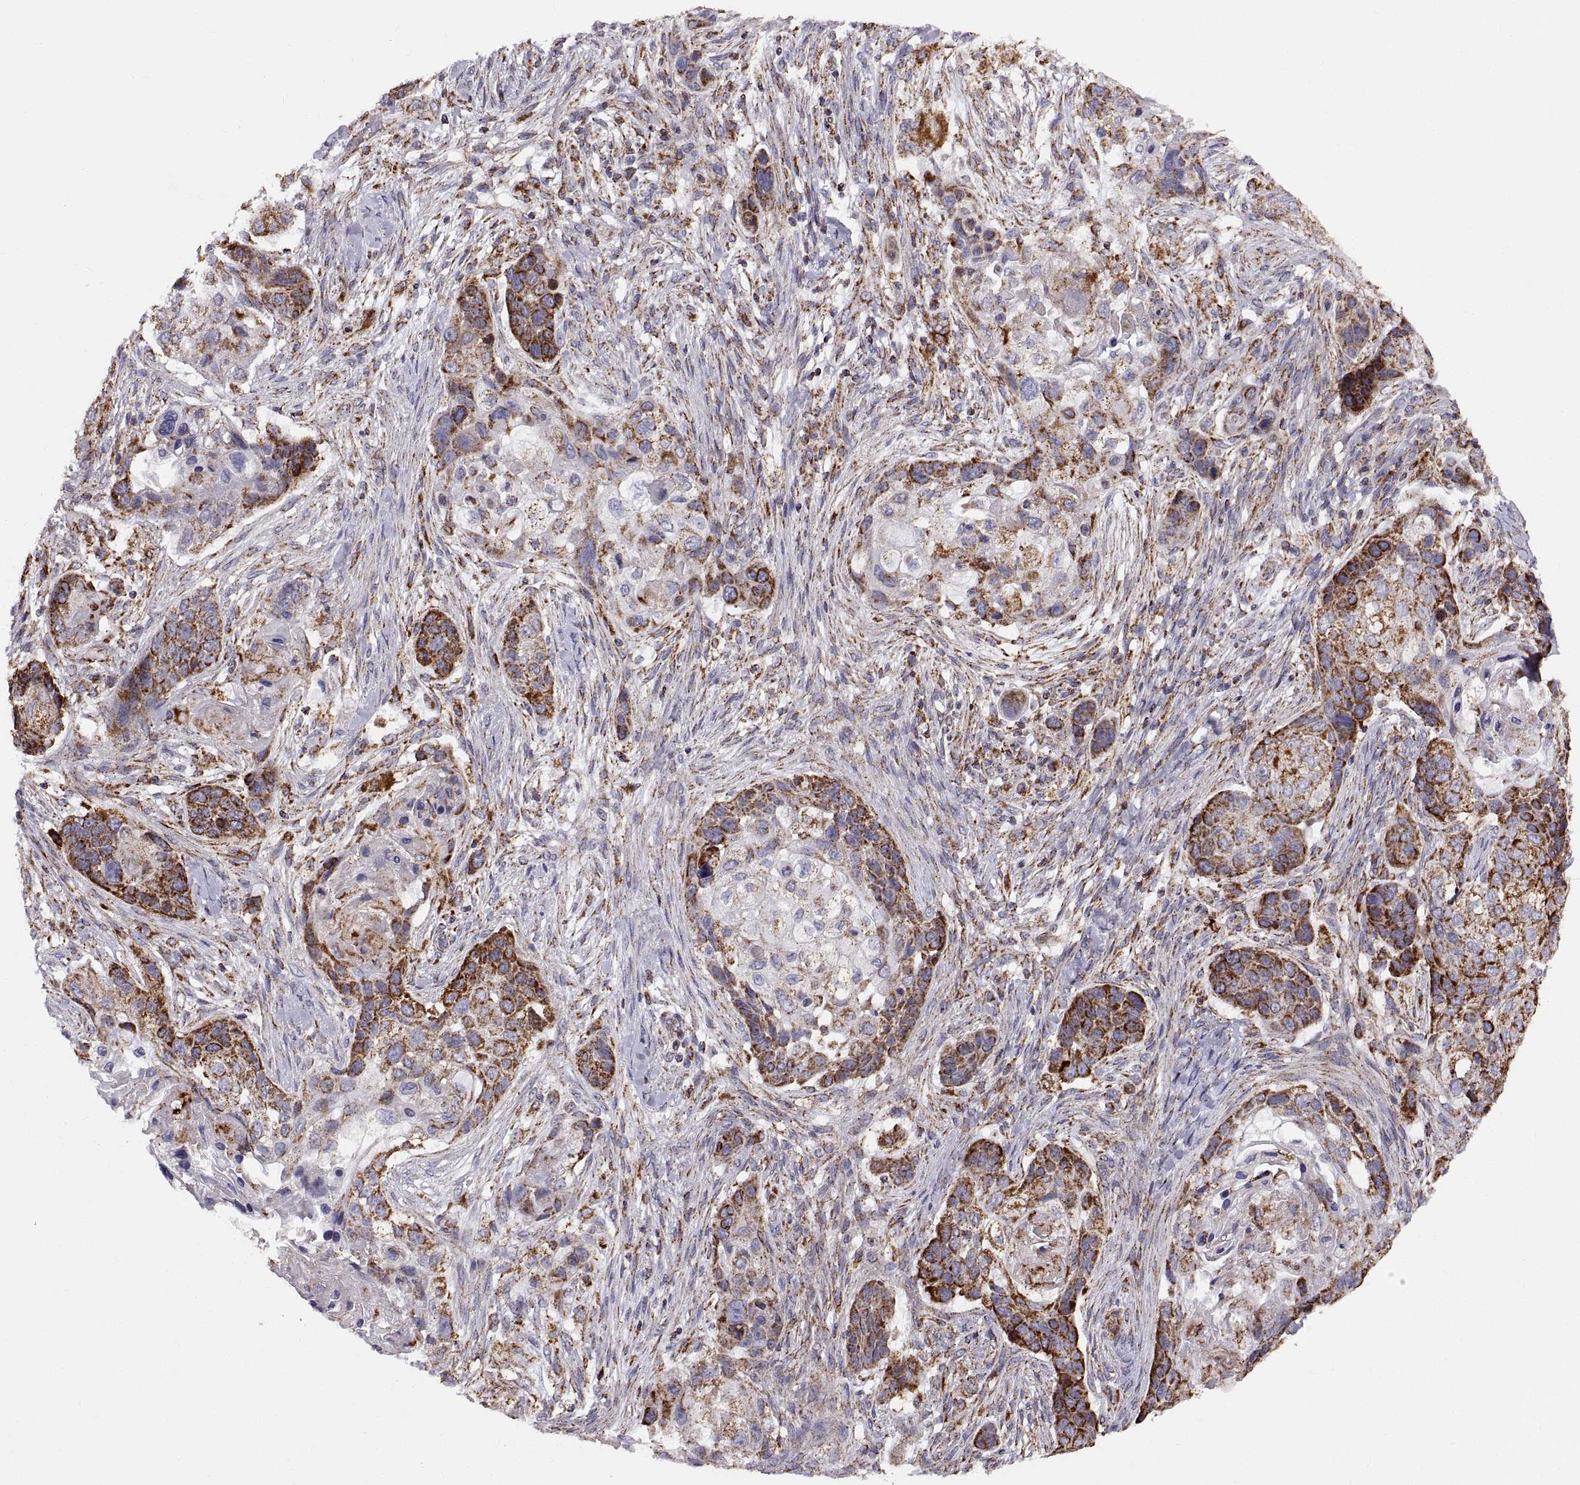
{"staining": {"intensity": "strong", "quantity": ">75%", "location": "cytoplasmic/membranous"}, "tissue": "lung cancer", "cell_type": "Tumor cells", "image_type": "cancer", "snomed": [{"axis": "morphology", "description": "Squamous cell carcinoma, NOS"}, {"axis": "topography", "description": "Lung"}], "caption": "Approximately >75% of tumor cells in human lung squamous cell carcinoma display strong cytoplasmic/membranous protein staining as visualized by brown immunohistochemical staining.", "gene": "ARSD", "patient": {"sex": "male", "age": 69}}